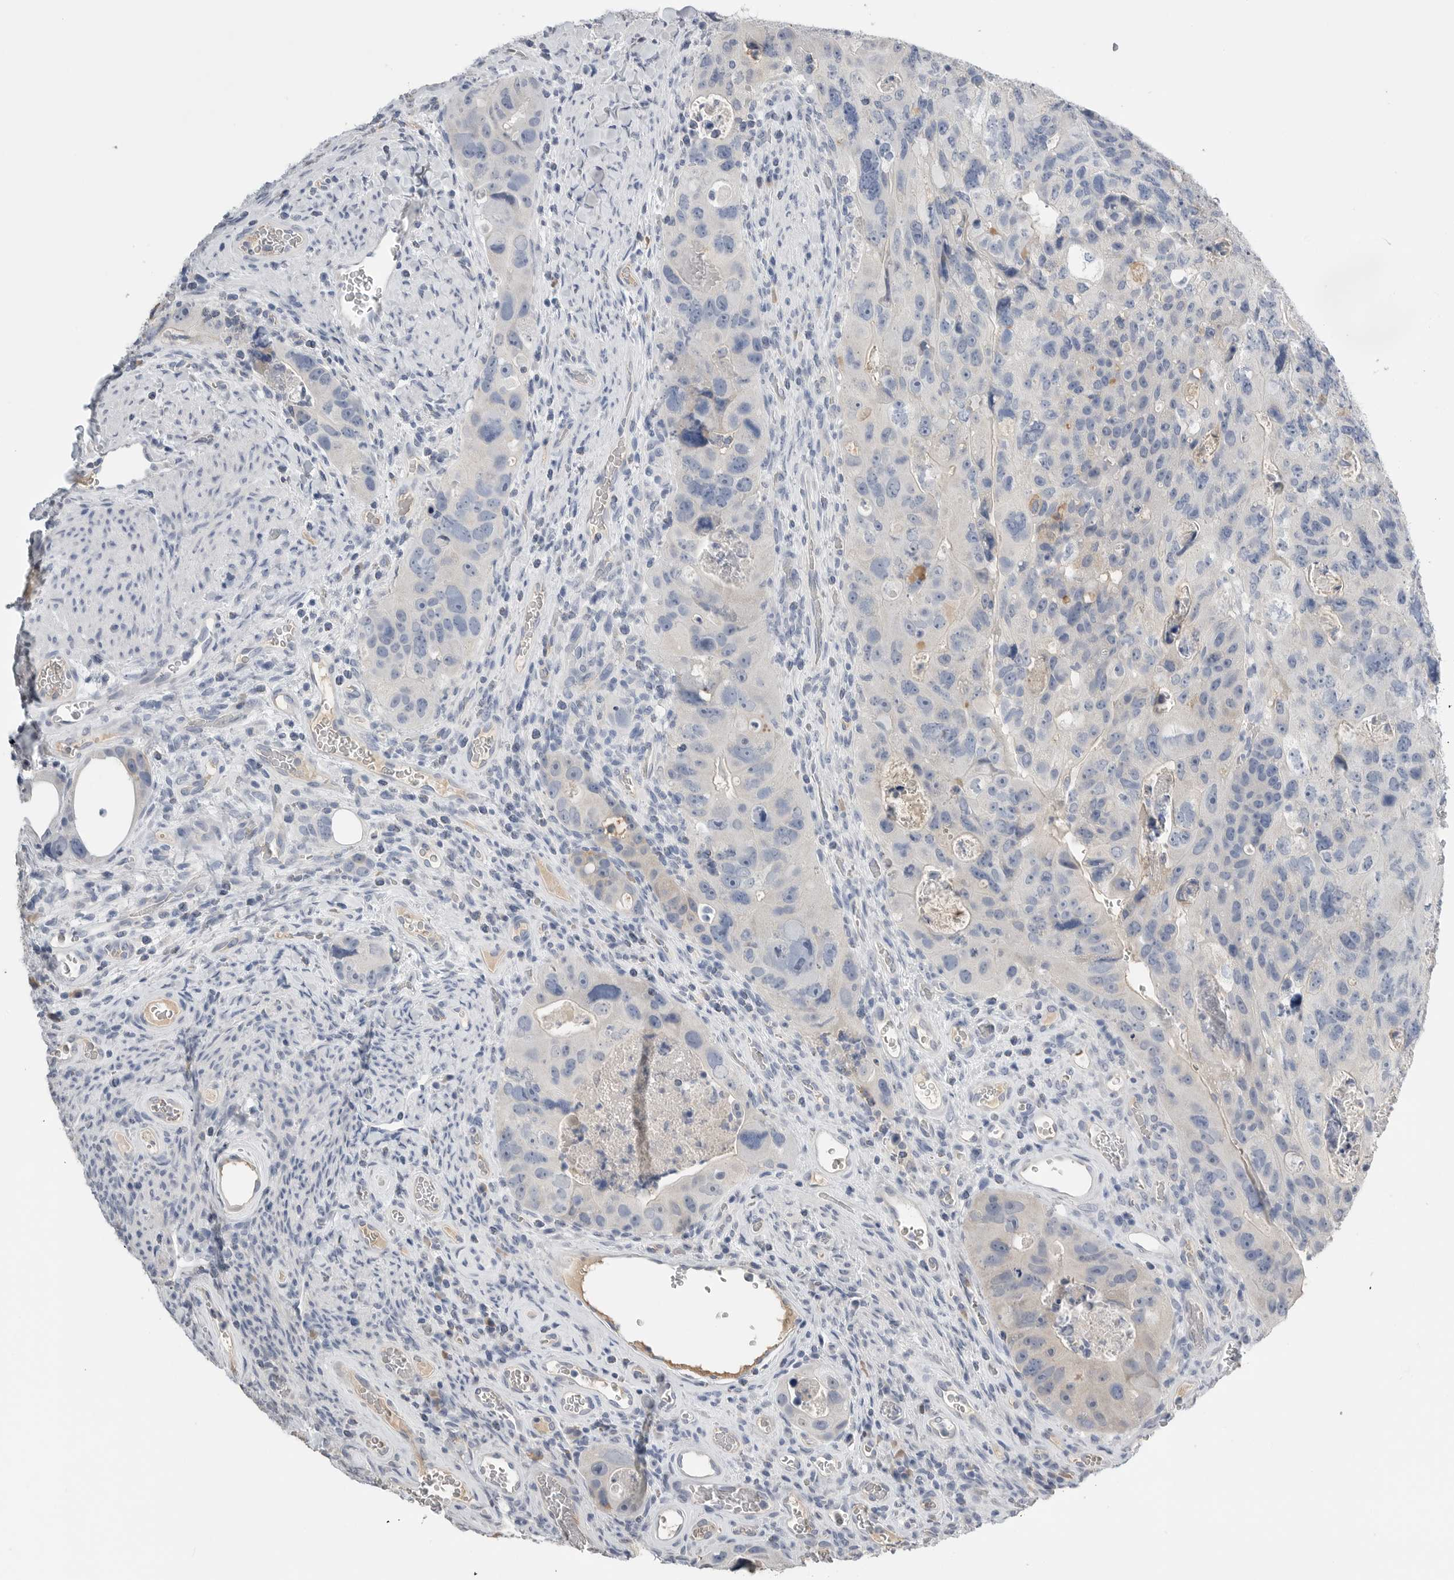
{"staining": {"intensity": "negative", "quantity": "none", "location": "none"}, "tissue": "colorectal cancer", "cell_type": "Tumor cells", "image_type": "cancer", "snomed": [{"axis": "morphology", "description": "Adenocarcinoma, NOS"}, {"axis": "topography", "description": "Rectum"}], "caption": "This is a image of immunohistochemistry staining of colorectal adenocarcinoma, which shows no positivity in tumor cells.", "gene": "FABP6", "patient": {"sex": "male", "age": 59}}